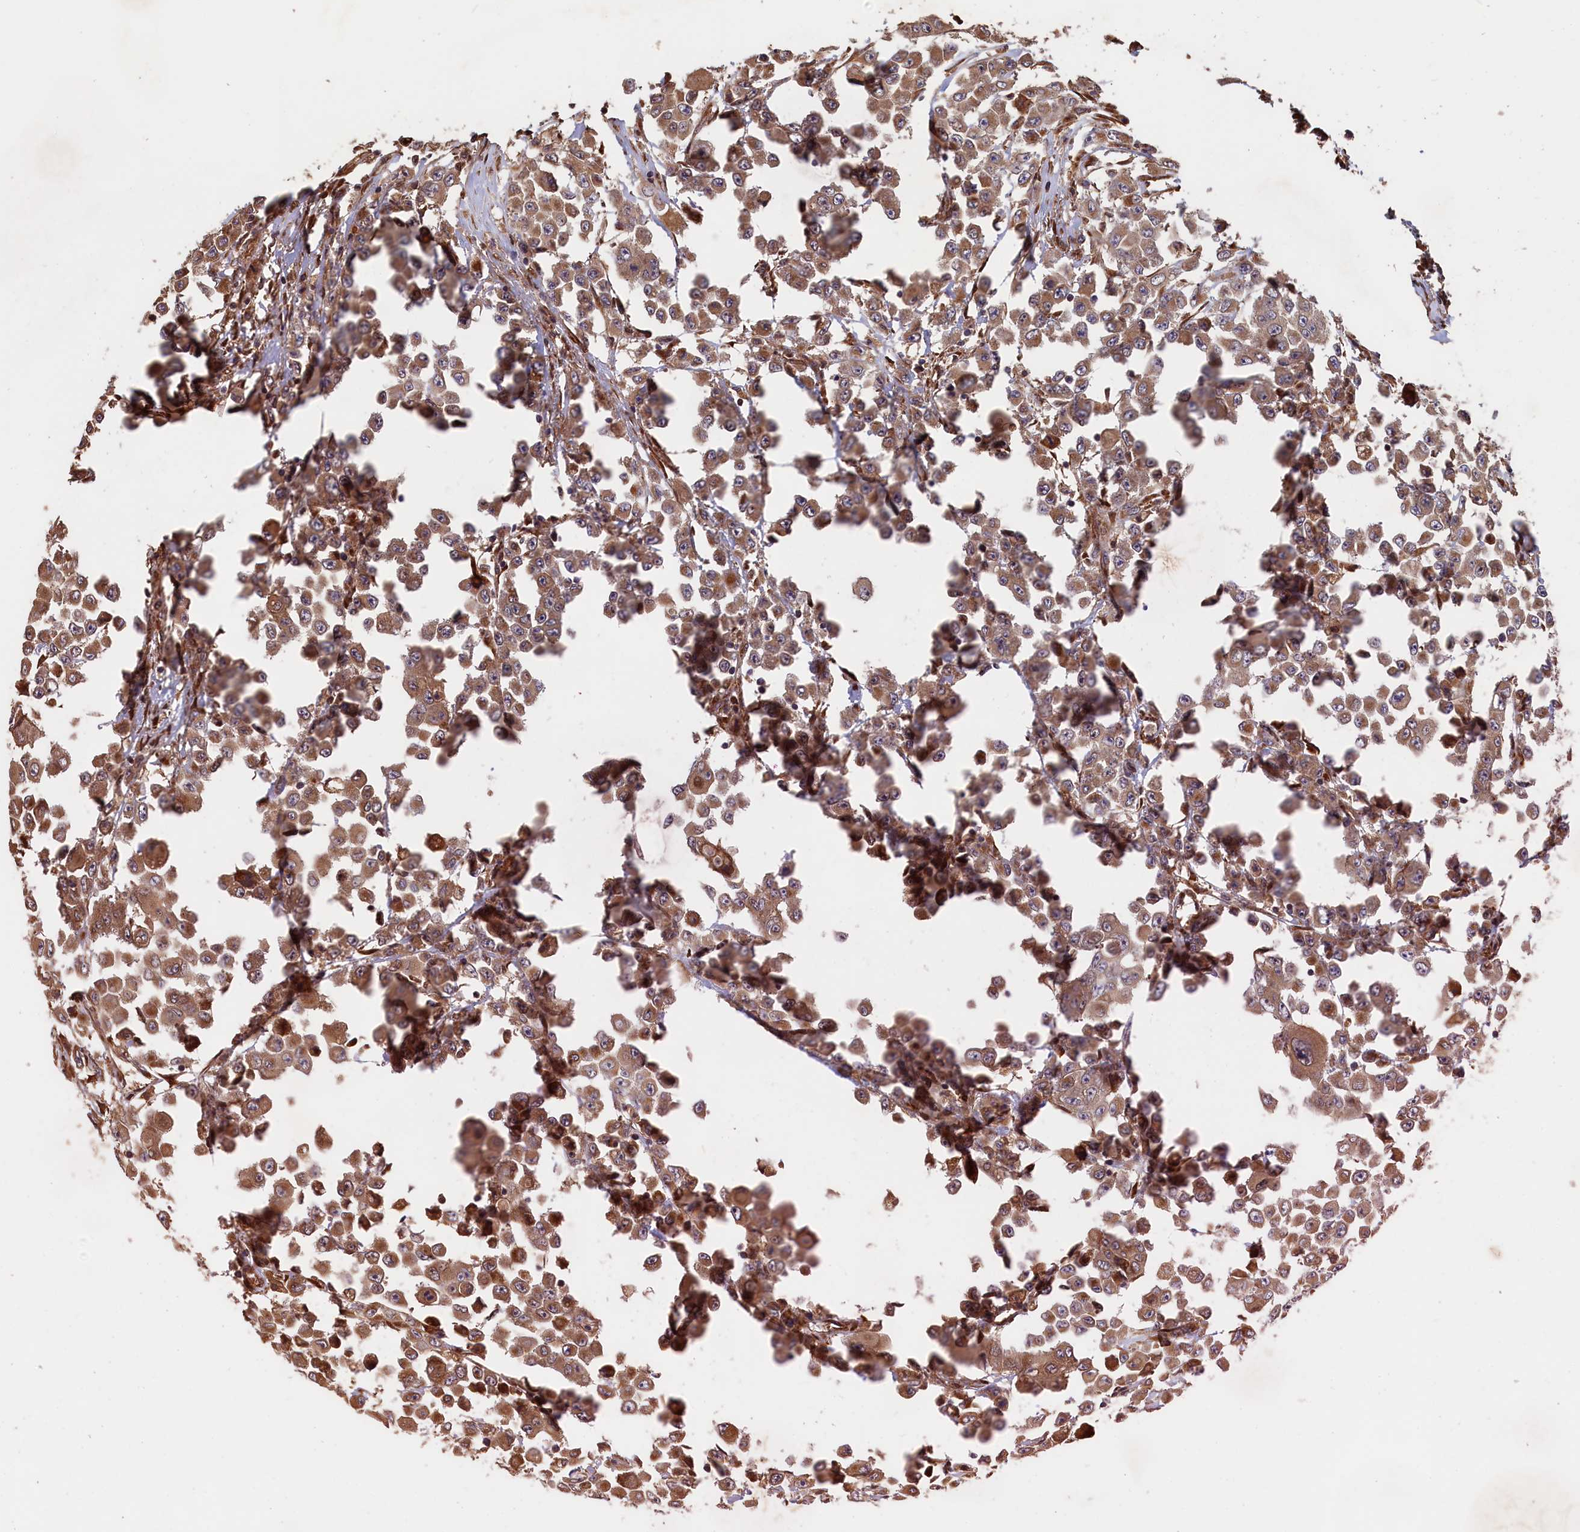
{"staining": {"intensity": "moderate", "quantity": ">75%", "location": "cytoplasmic/membranous"}, "tissue": "colorectal cancer", "cell_type": "Tumor cells", "image_type": "cancer", "snomed": [{"axis": "morphology", "description": "Adenocarcinoma, NOS"}, {"axis": "topography", "description": "Colon"}], "caption": "Colorectal adenocarcinoma stained with immunohistochemistry reveals moderate cytoplasmic/membranous staining in approximately >75% of tumor cells. The staining is performed using DAB brown chromogen to label protein expression. The nuclei are counter-stained blue using hematoxylin.", "gene": "GREB1L", "patient": {"sex": "male", "age": 51}}